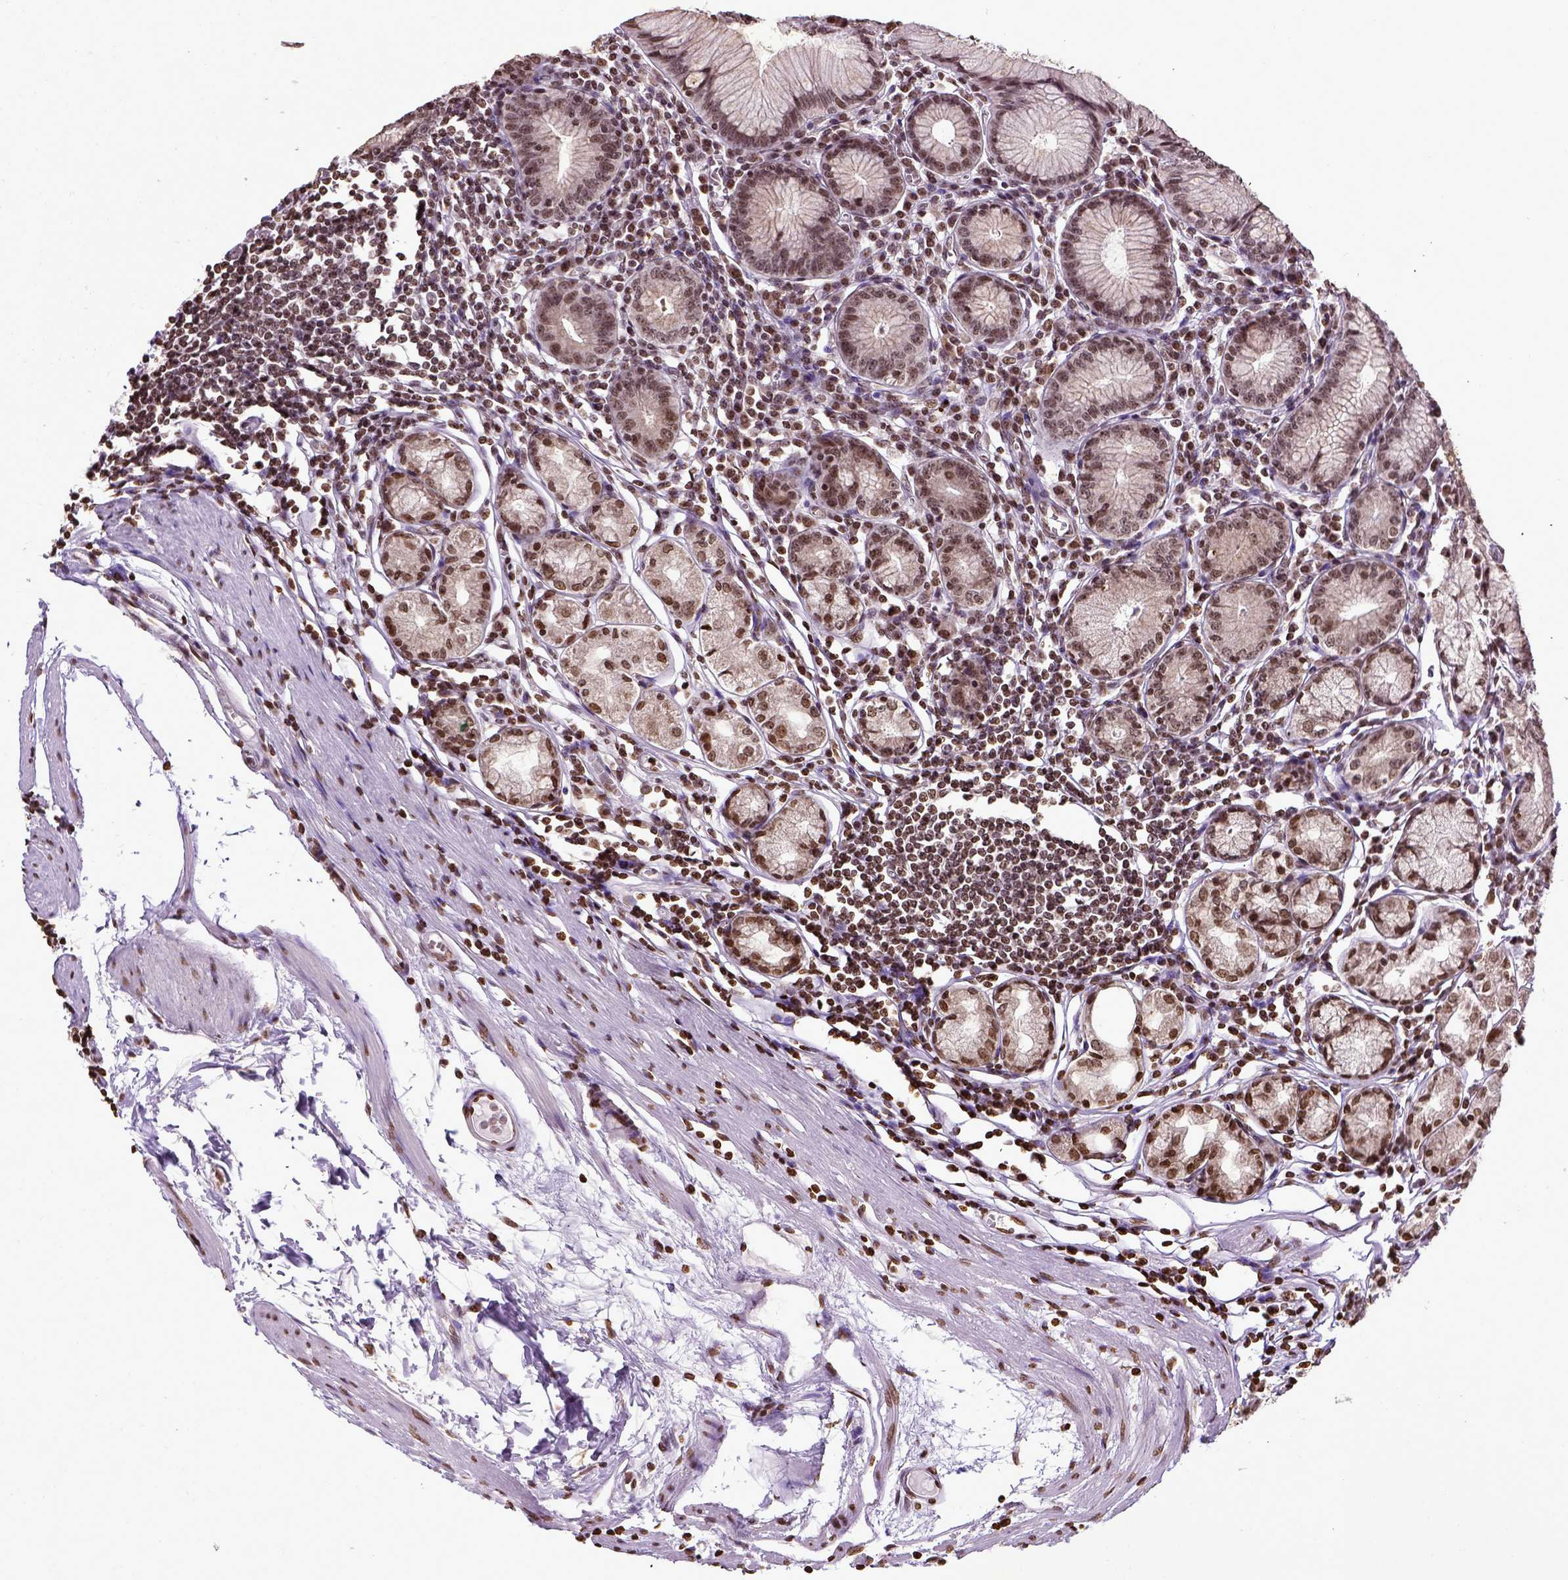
{"staining": {"intensity": "moderate", "quantity": ">75%", "location": "nuclear"}, "tissue": "stomach", "cell_type": "Glandular cells", "image_type": "normal", "snomed": [{"axis": "morphology", "description": "Normal tissue, NOS"}, {"axis": "topography", "description": "Stomach"}], "caption": "Approximately >75% of glandular cells in unremarkable human stomach exhibit moderate nuclear protein expression as visualized by brown immunohistochemical staining.", "gene": "ZNF75D", "patient": {"sex": "male", "age": 55}}